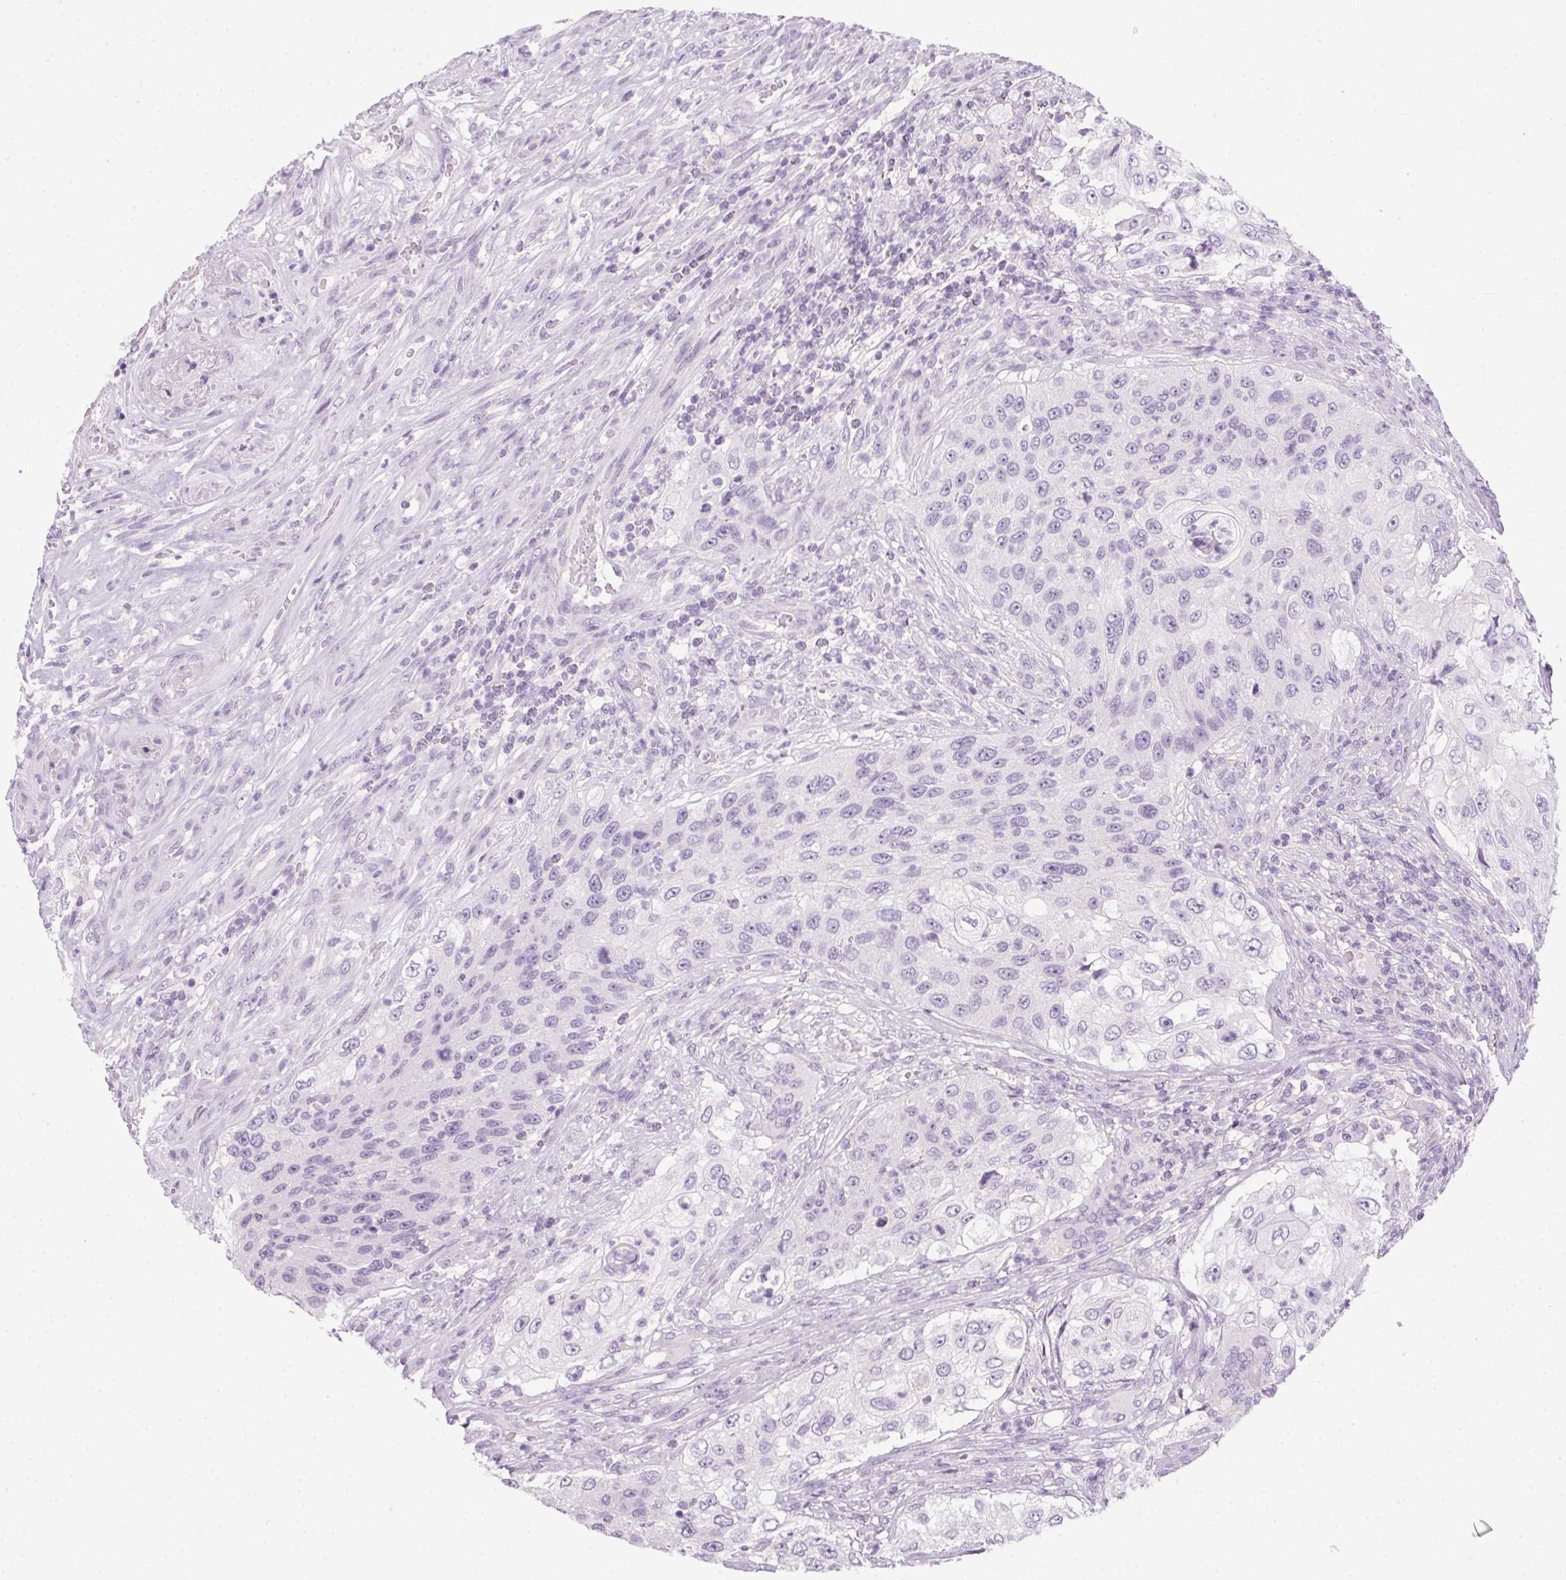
{"staining": {"intensity": "negative", "quantity": "none", "location": "none"}, "tissue": "urothelial cancer", "cell_type": "Tumor cells", "image_type": "cancer", "snomed": [{"axis": "morphology", "description": "Urothelial carcinoma, High grade"}, {"axis": "topography", "description": "Urinary bladder"}], "caption": "Immunohistochemistry (IHC) of urothelial cancer displays no positivity in tumor cells.", "gene": "POPDC2", "patient": {"sex": "female", "age": 60}}